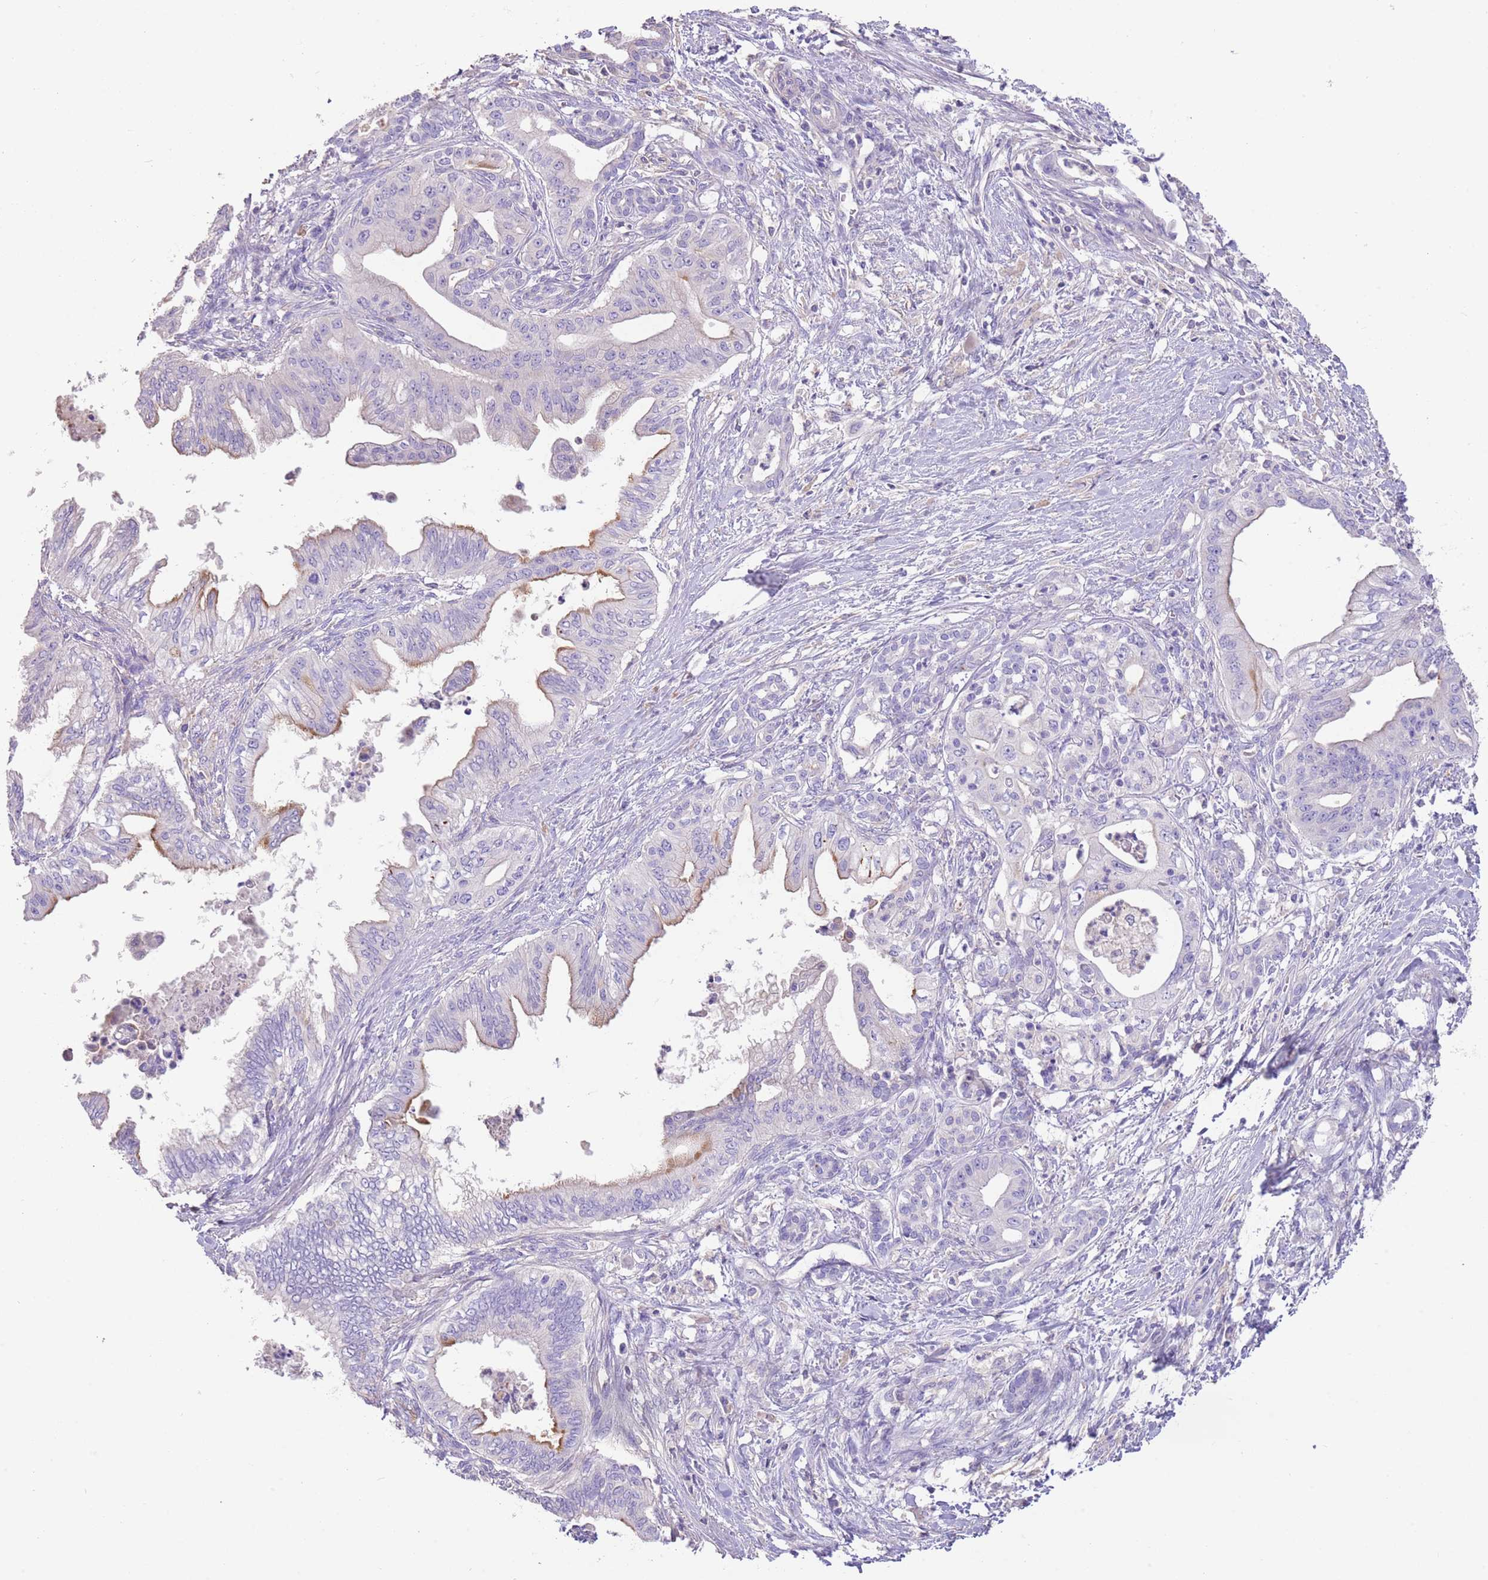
{"staining": {"intensity": "negative", "quantity": "none", "location": "none"}, "tissue": "pancreatic cancer", "cell_type": "Tumor cells", "image_type": "cancer", "snomed": [{"axis": "morphology", "description": "Adenocarcinoma, NOS"}, {"axis": "topography", "description": "Pancreas"}], "caption": "An immunohistochemistry histopathology image of pancreatic cancer (adenocarcinoma) is shown. There is no staining in tumor cells of pancreatic cancer (adenocarcinoma).", "gene": "SFTPA1", "patient": {"sex": "male", "age": 58}}